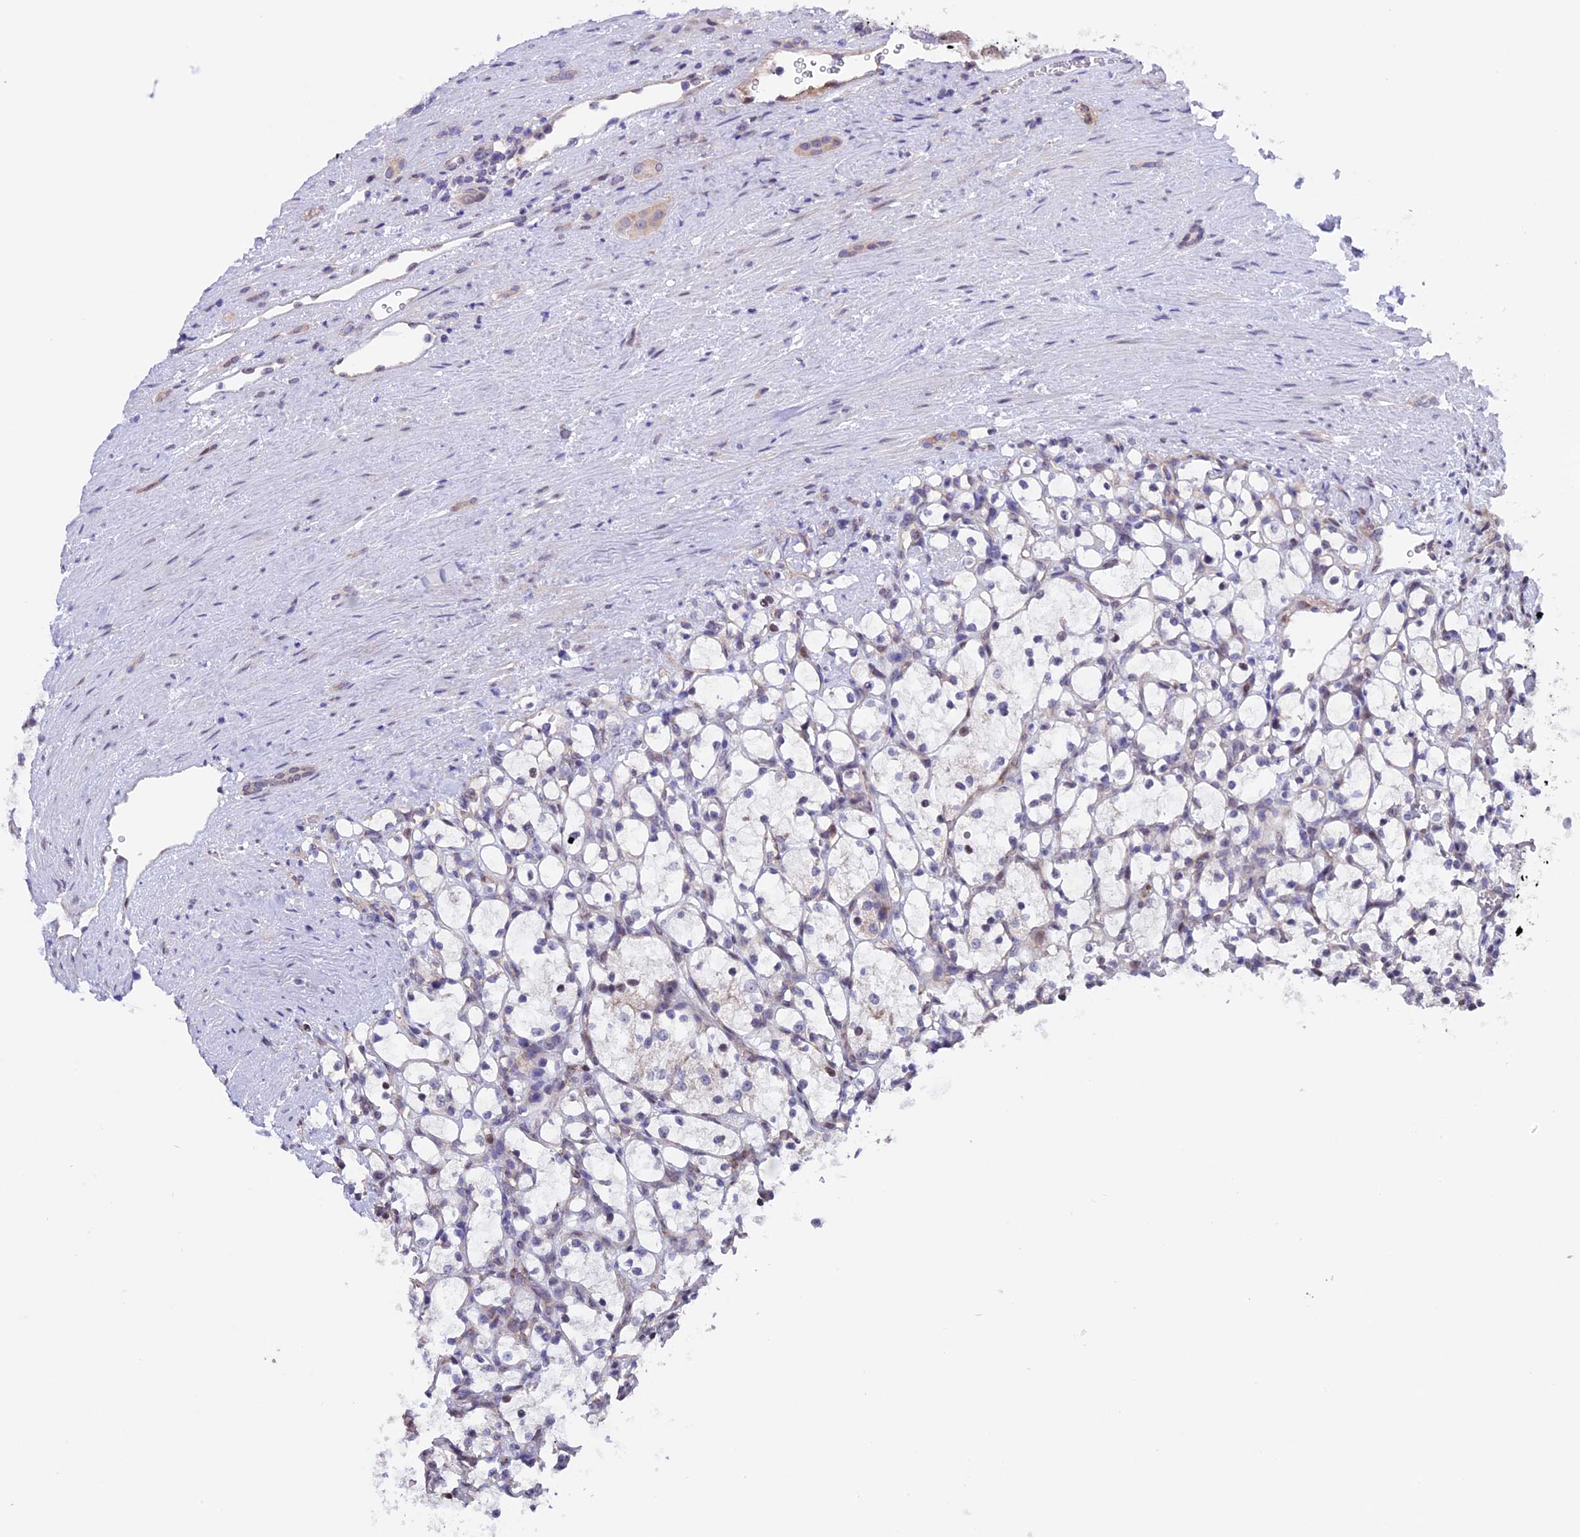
{"staining": {"intensity": "negative", "quantity": "none", "location": "none"}, "tissue": "renal cancer", "cell_type": "Tumor cells", "image_type": "cancer", "snomed": [{"axis": "morphology", "description": "Adenocarcinoma, NOS"}, {"axis": "topography", "description": "Kidney"}], "caption": "Immunohistochemistry histopathology image of neoplastic tissue: human adenocarcinoma (renal) stained with DAB displays no significant protein positivity in tumor cells.", "gene": "TMEM171", "patient": {"sex": "female", "age": 69}}